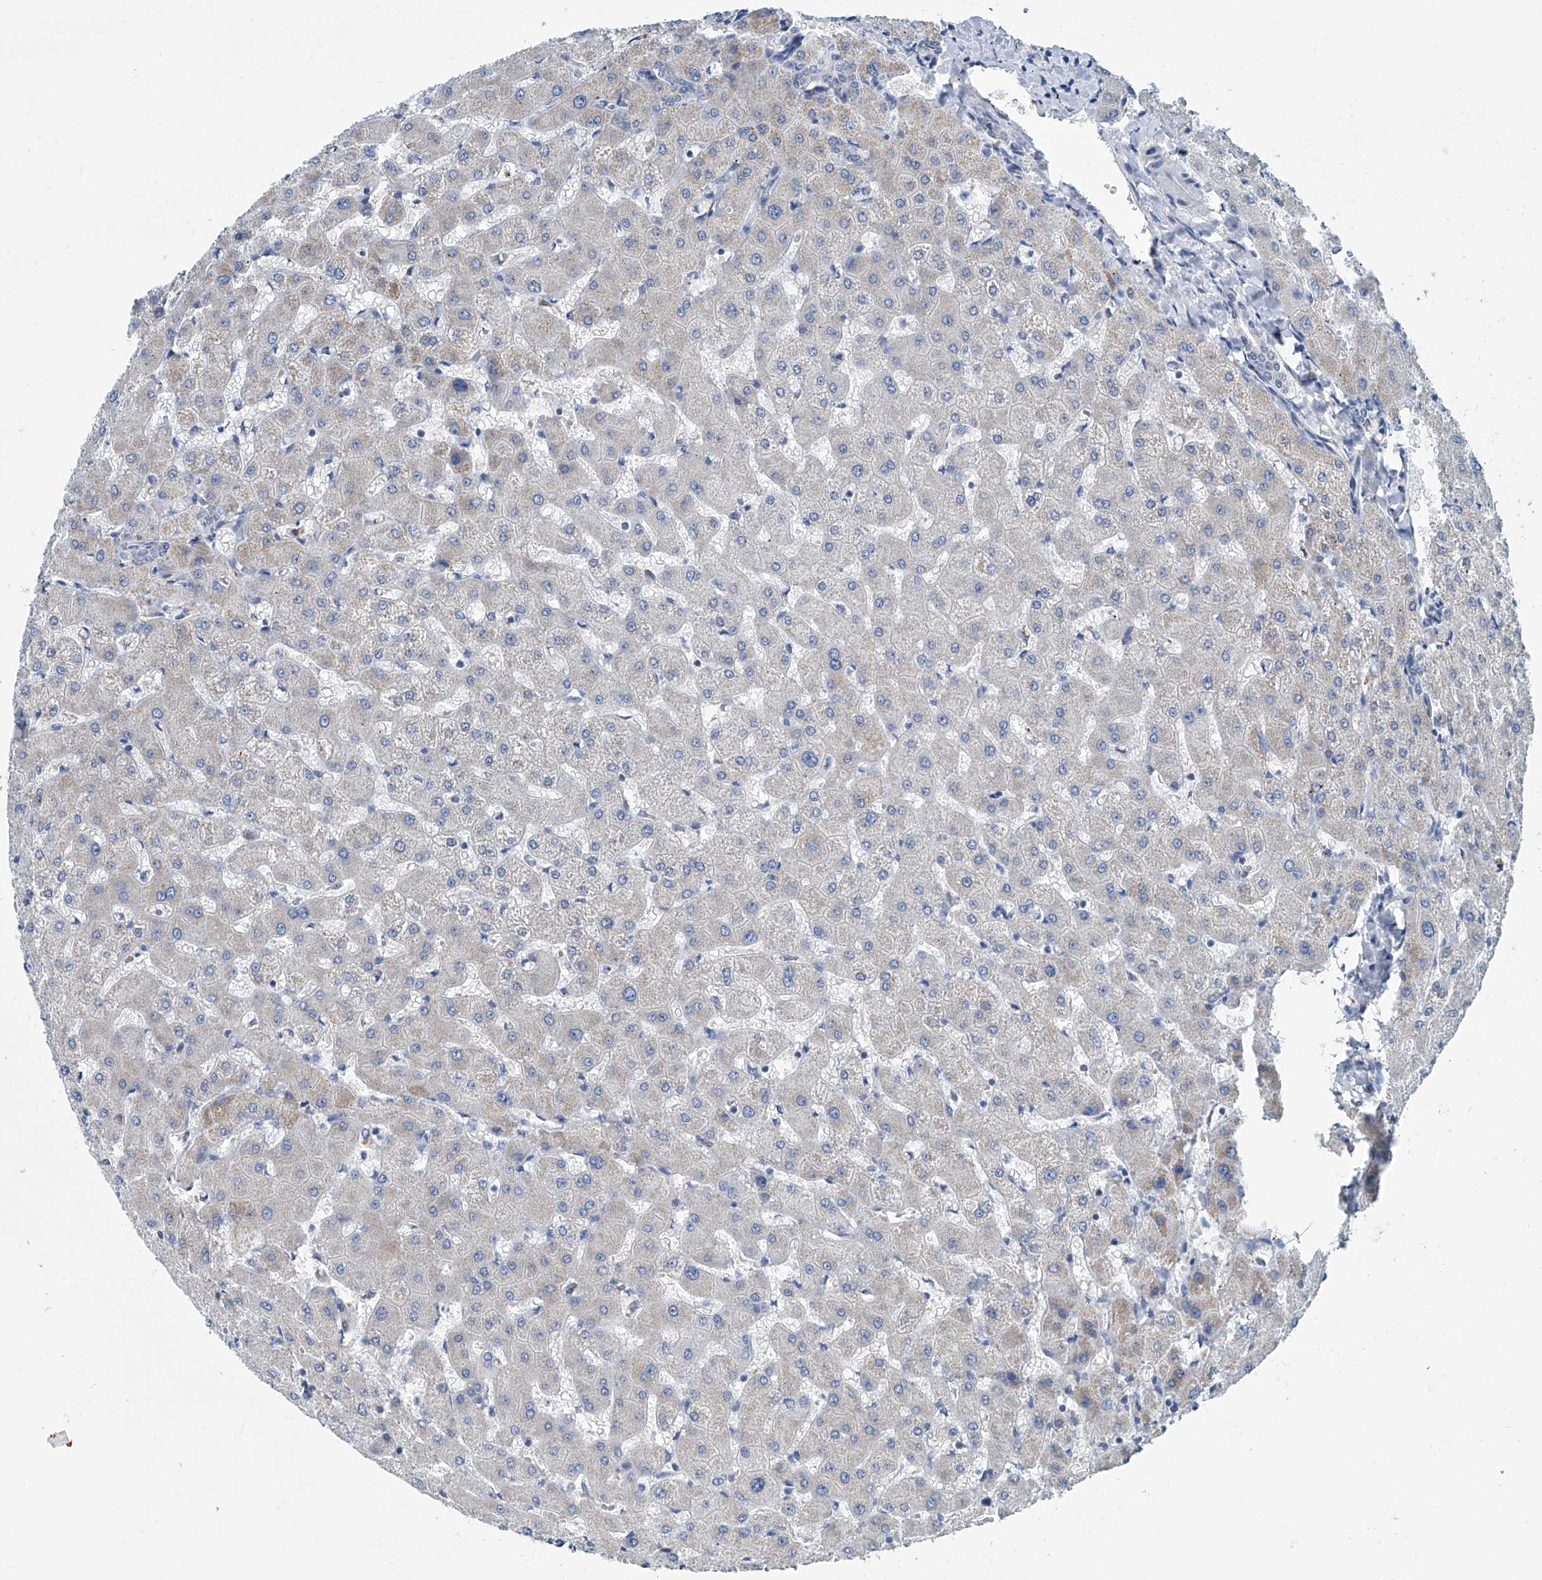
{"staining": {"intensity": "negative", "quantity": "none", "location": "none"}, "tissue": "liver", "cell_type": "Cholangiocytes", "image_type": "normal", "snomed": [{"axis": "morphology", "description": "Normal tissue, NOS"}, {"axis": "topography", "description": "Liver"}], "caption": "The micrograph shows no significant positivity in cholangiocytes of liver.", "gene": "MT", "patient": {"sex": "female", "age": 63}}